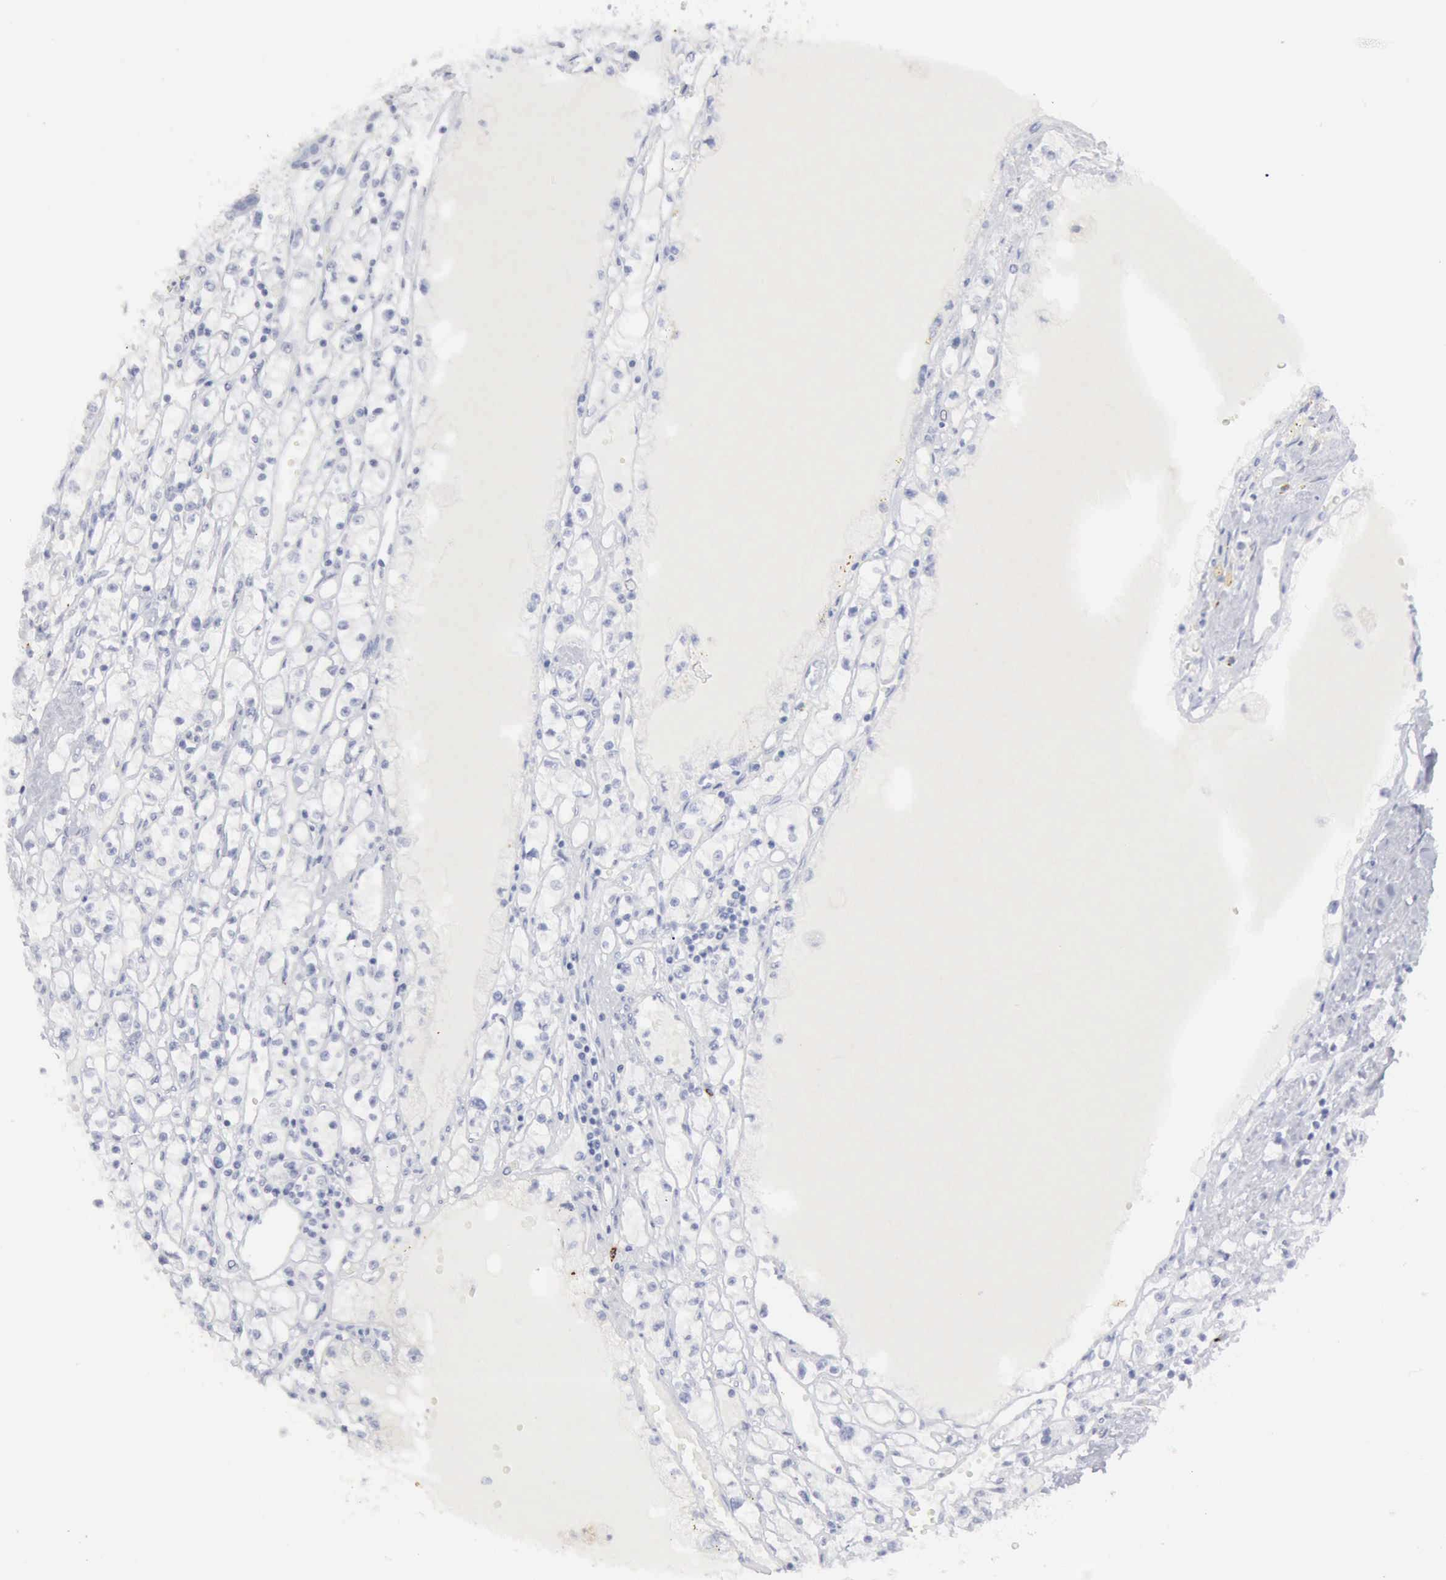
{"staining": {"intensity": "negative", "quantity": "none", "location": "none"}, "tissue": "renal cancer", "cell_type": "Tumor cells", "image_type": "cancer", "snomed": [{"axis": "morphology", "description": "Adenocarcinoma, NOS"}, {"axis": "topography", "description": "Kidney"}], "caption": "This is an immunohistochemistry image of human renal cancer (adenocarcinoma). There is no positivity in tumor cells.", "gene": "CMA1", "patient": {"sex": "male", "age": 56}}